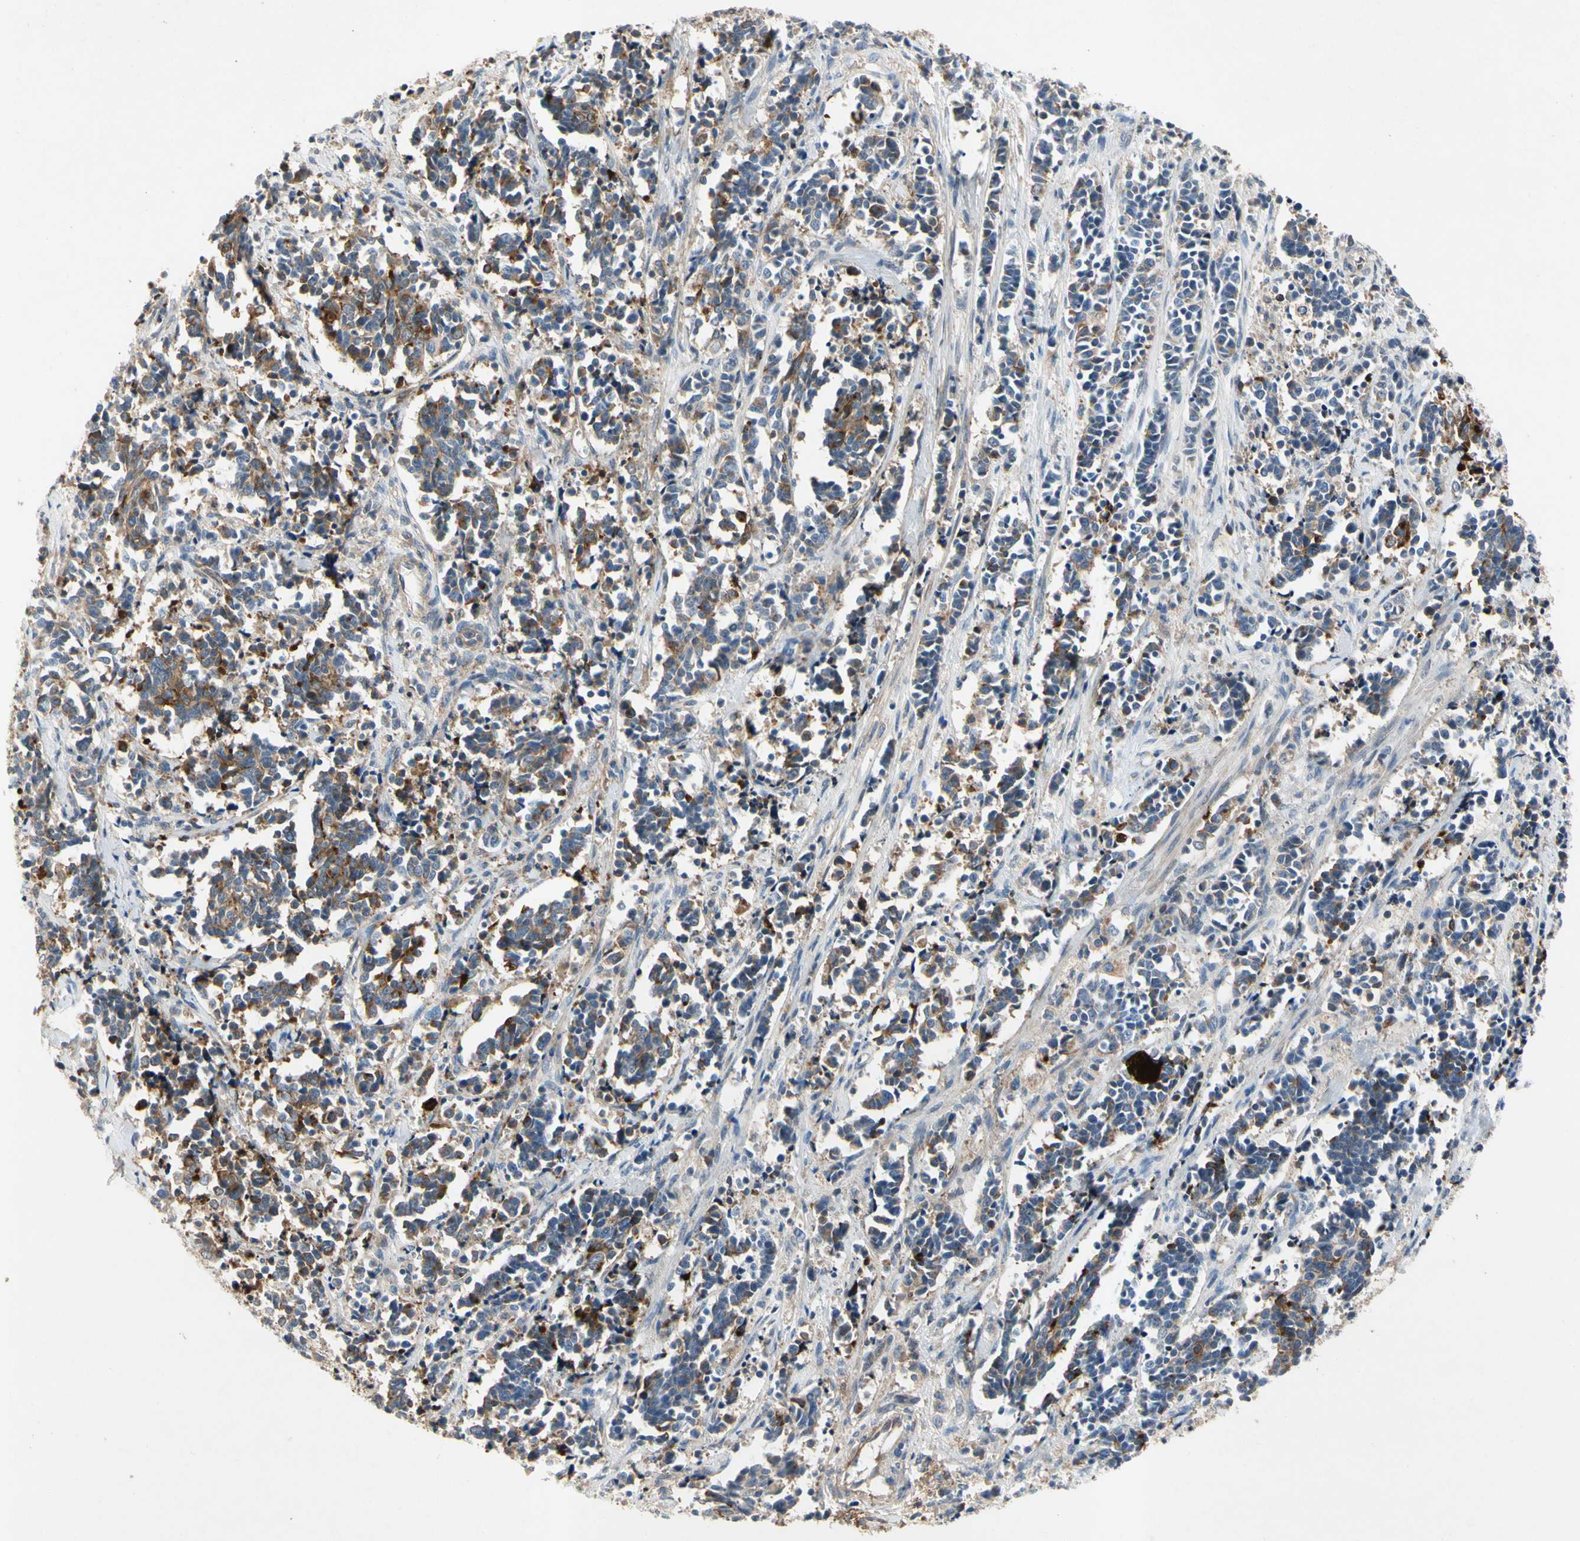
{"staining": {"intensity": "moderate", "quantity": "<25%", "location": "cytoplasmic/membranous"}, "tissue": "cervical cancer", "cell_type": "Tumor cells", "image_type": "cancer", "snomed": [{"axis": "morphology", "description": "Squamous cell carcinoma, NOS"}, {"axis": "topography", "description": "Cervix"}], "caption": "DAB (3,3'-diaminobenzidine) immunohistochemical staining of squamous cell carcinoma (cervical) shows moderate cytoplasmic/membranous protein staining in about <25% of tumor cells.", "gene": "CRTAC1", "patient": {"sex": "female", "age": 35}}